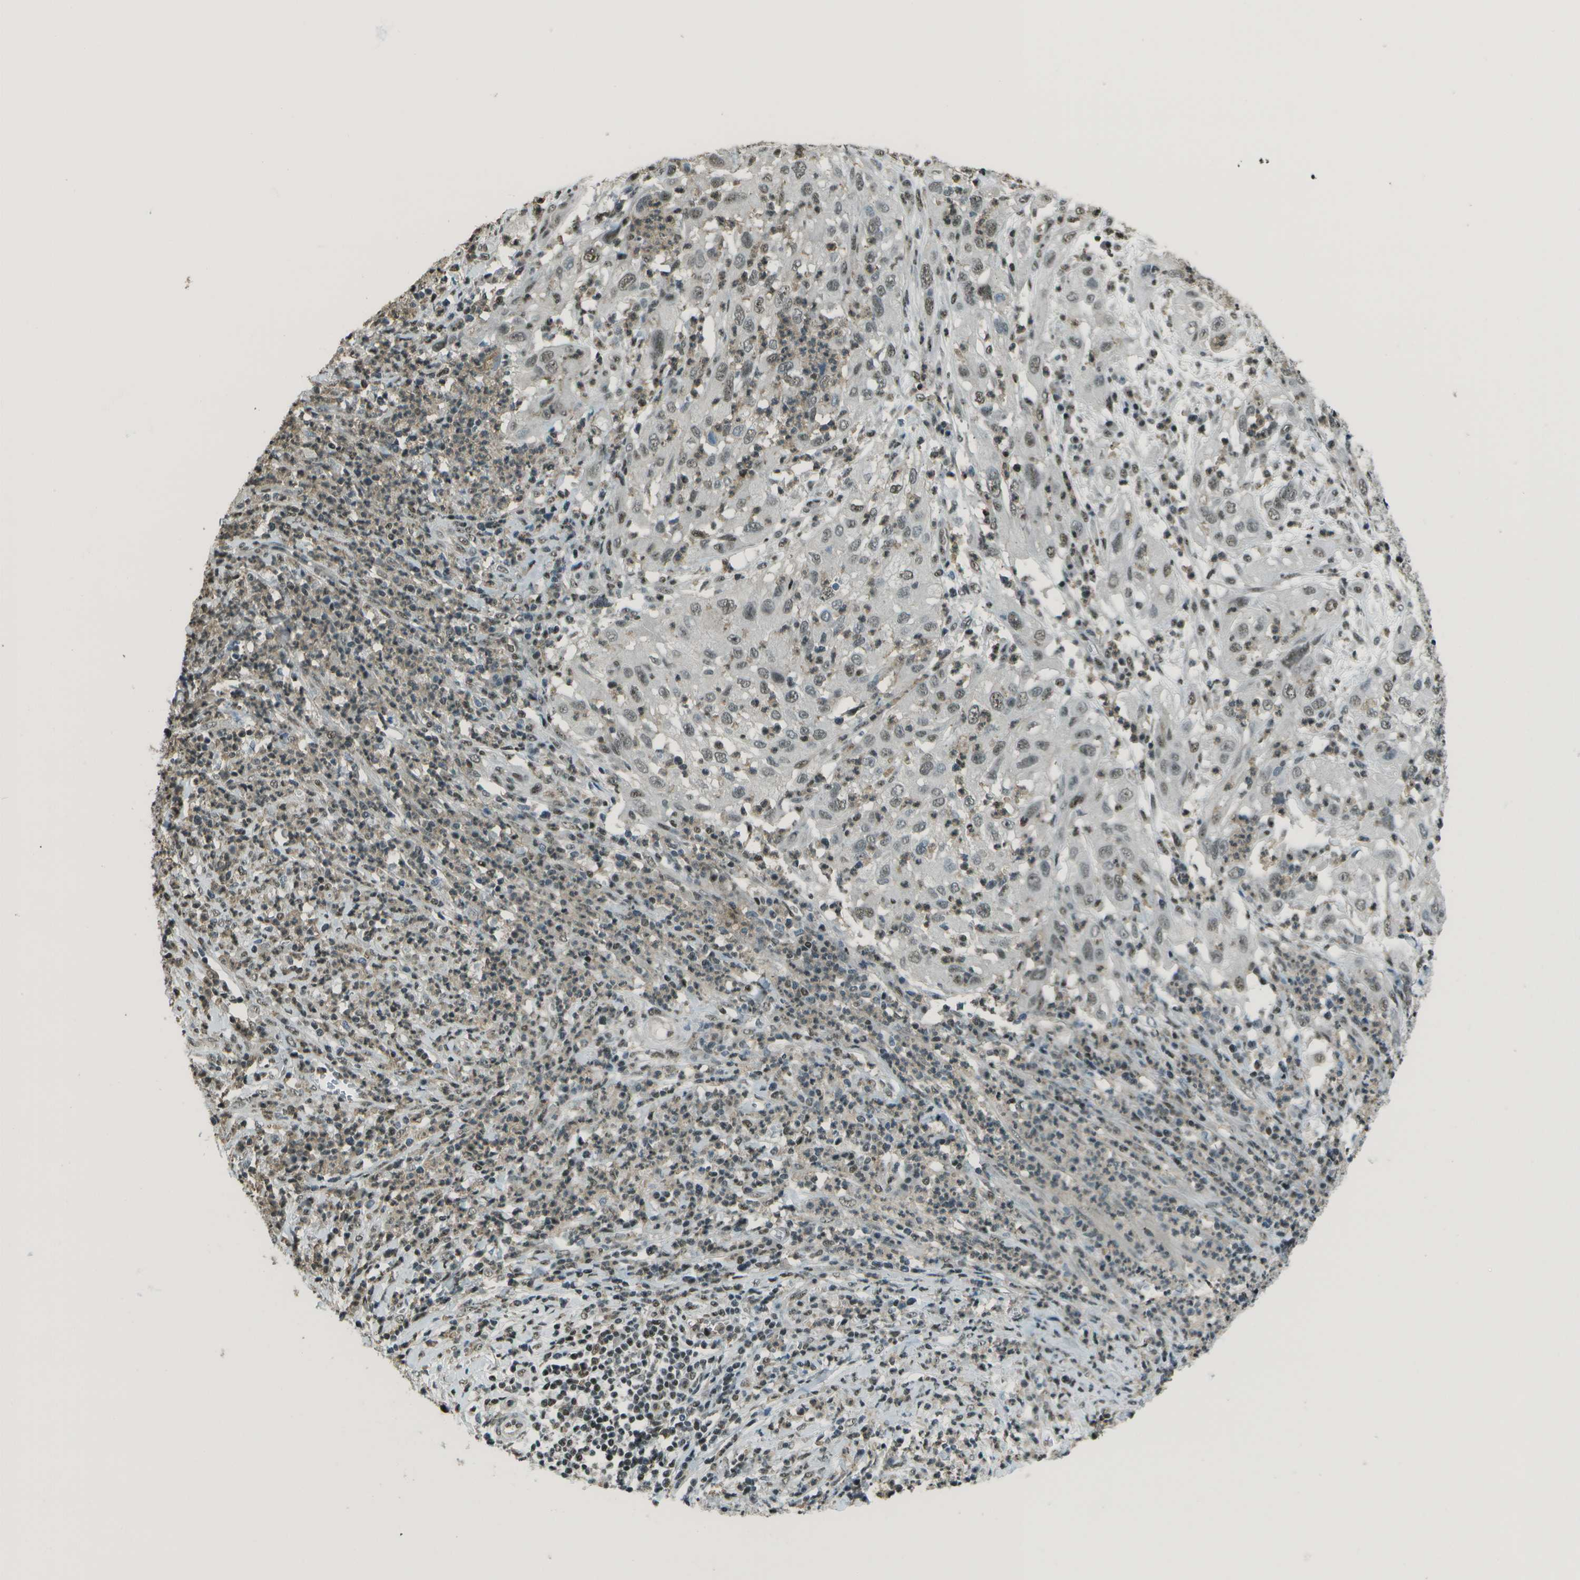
{"staining": {"intensity": "weak", "quantity": ">75%", "location": "nuclear"}, "tissue": "cervical cancer", "cell_type": "Tumor cells", "image_type": "cancer", "snomed": [{"axis": "morphology", "description": "Squamous cell carcinoma, NOS"}, {"axis": "topography", "description": "Cervix"}], "caption": "The micrograph exhibits a brown stain indicating the presence of a protein in the nuclear of tumor cells in cervical squamous cell carcinoma. Immunohistochemistry (ihc) stains the protein in brown and the nuclei are stained blue.", "gene": "DEPDC1", "patient": {"sex": "female", "age": 32}}